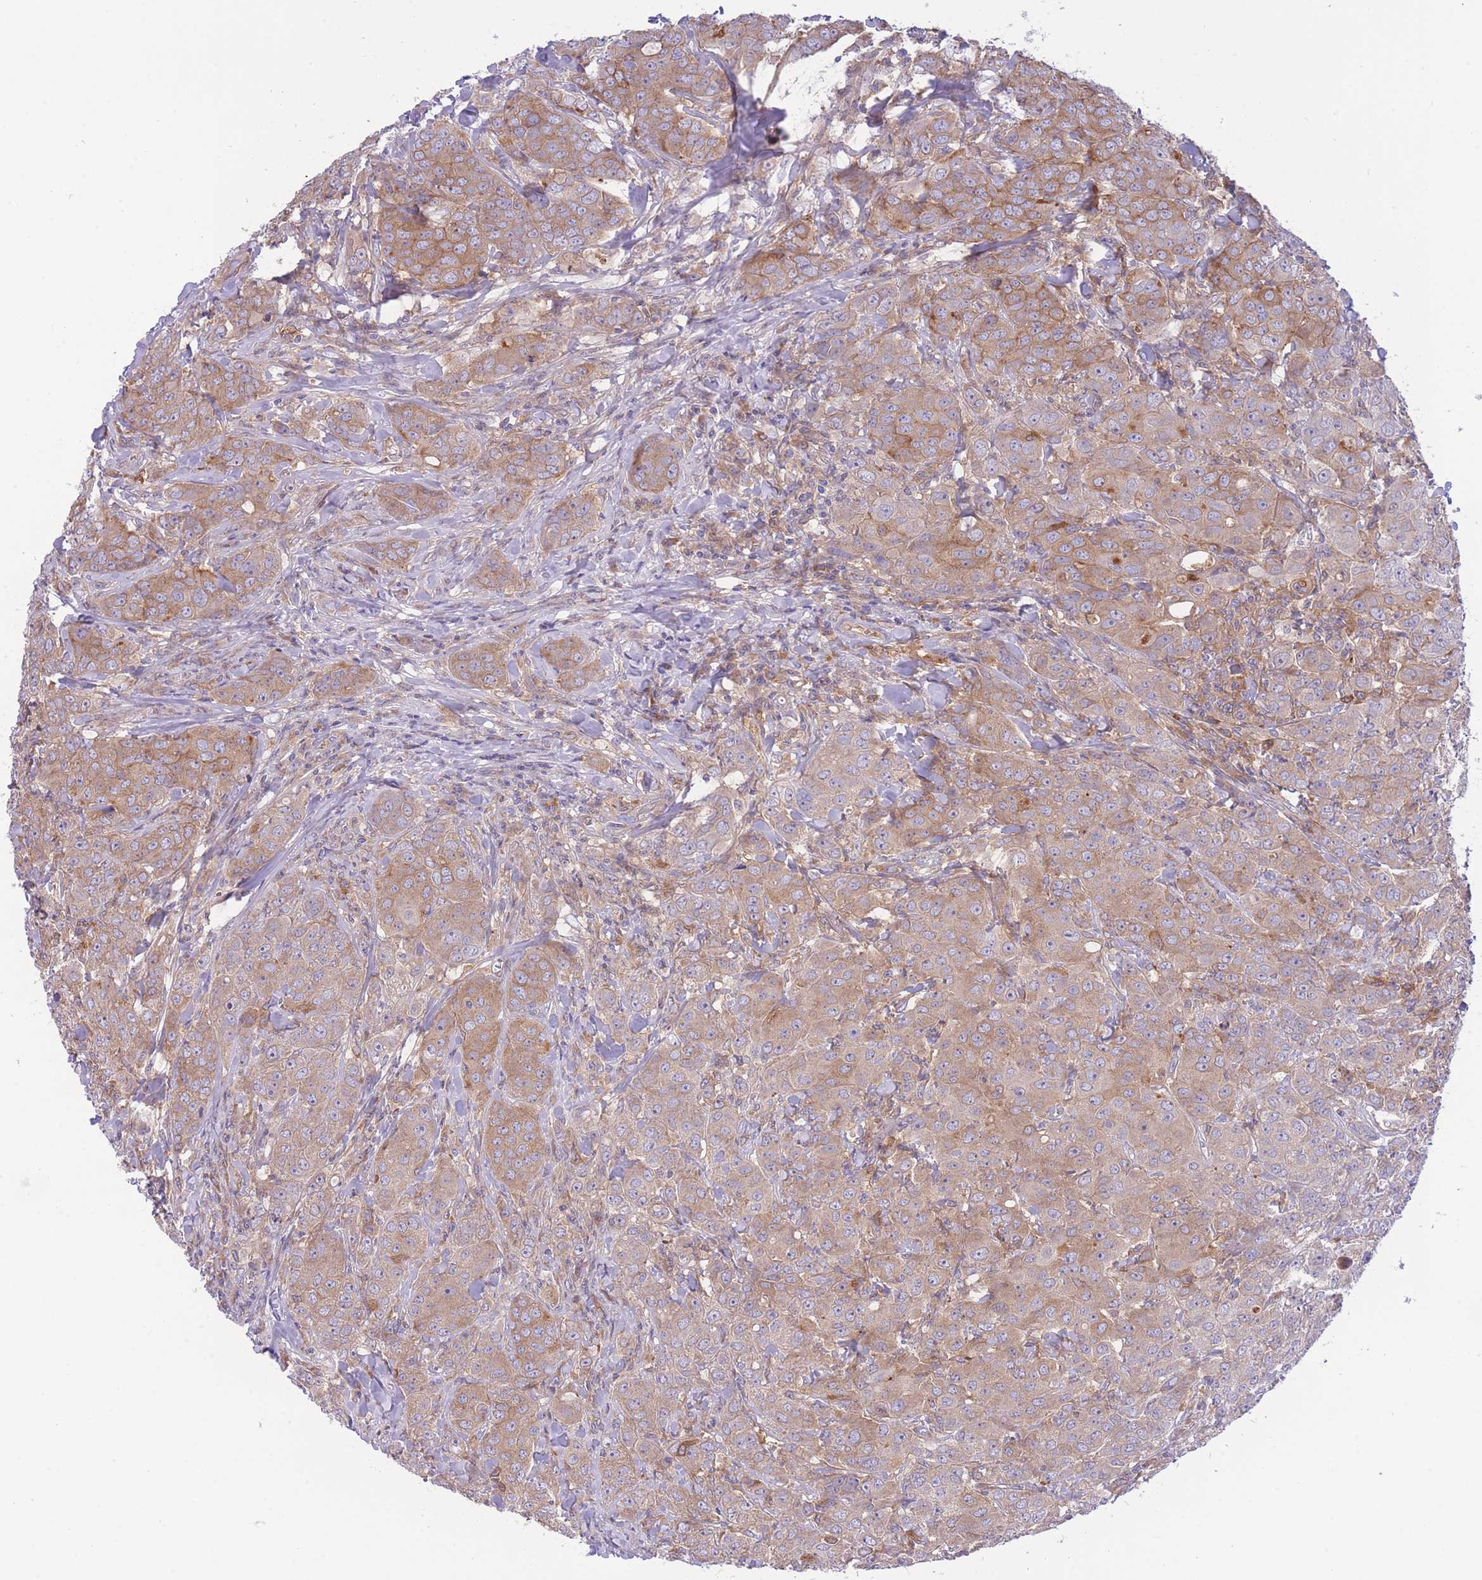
{"staining": {"intensity": "moderate", "quantity": ">75%", "location": "cytoplasmic/membranous"}, "tissue": "breast cancer", "cell_type": "Tumor cells", "image_type": "cancer", "snomed": [{"axis": "morphology", "description": "Duct carcinoma"}, {"axis": "topography", "description": "Breast"}], "caption": "High-magnification brightfield microscopy of breast cancer (intraductal carcinoma) stained with DAB (3,3'-diaminobenzidine) (brown) and counterstained with hematoxylin (blue). tumor cells exhibit moderate cytoplasmic/membranous staining is identified in approximately>75% of cells.", "gene": "NAMPT", "patient": {"sex": "female", "age": 43}}